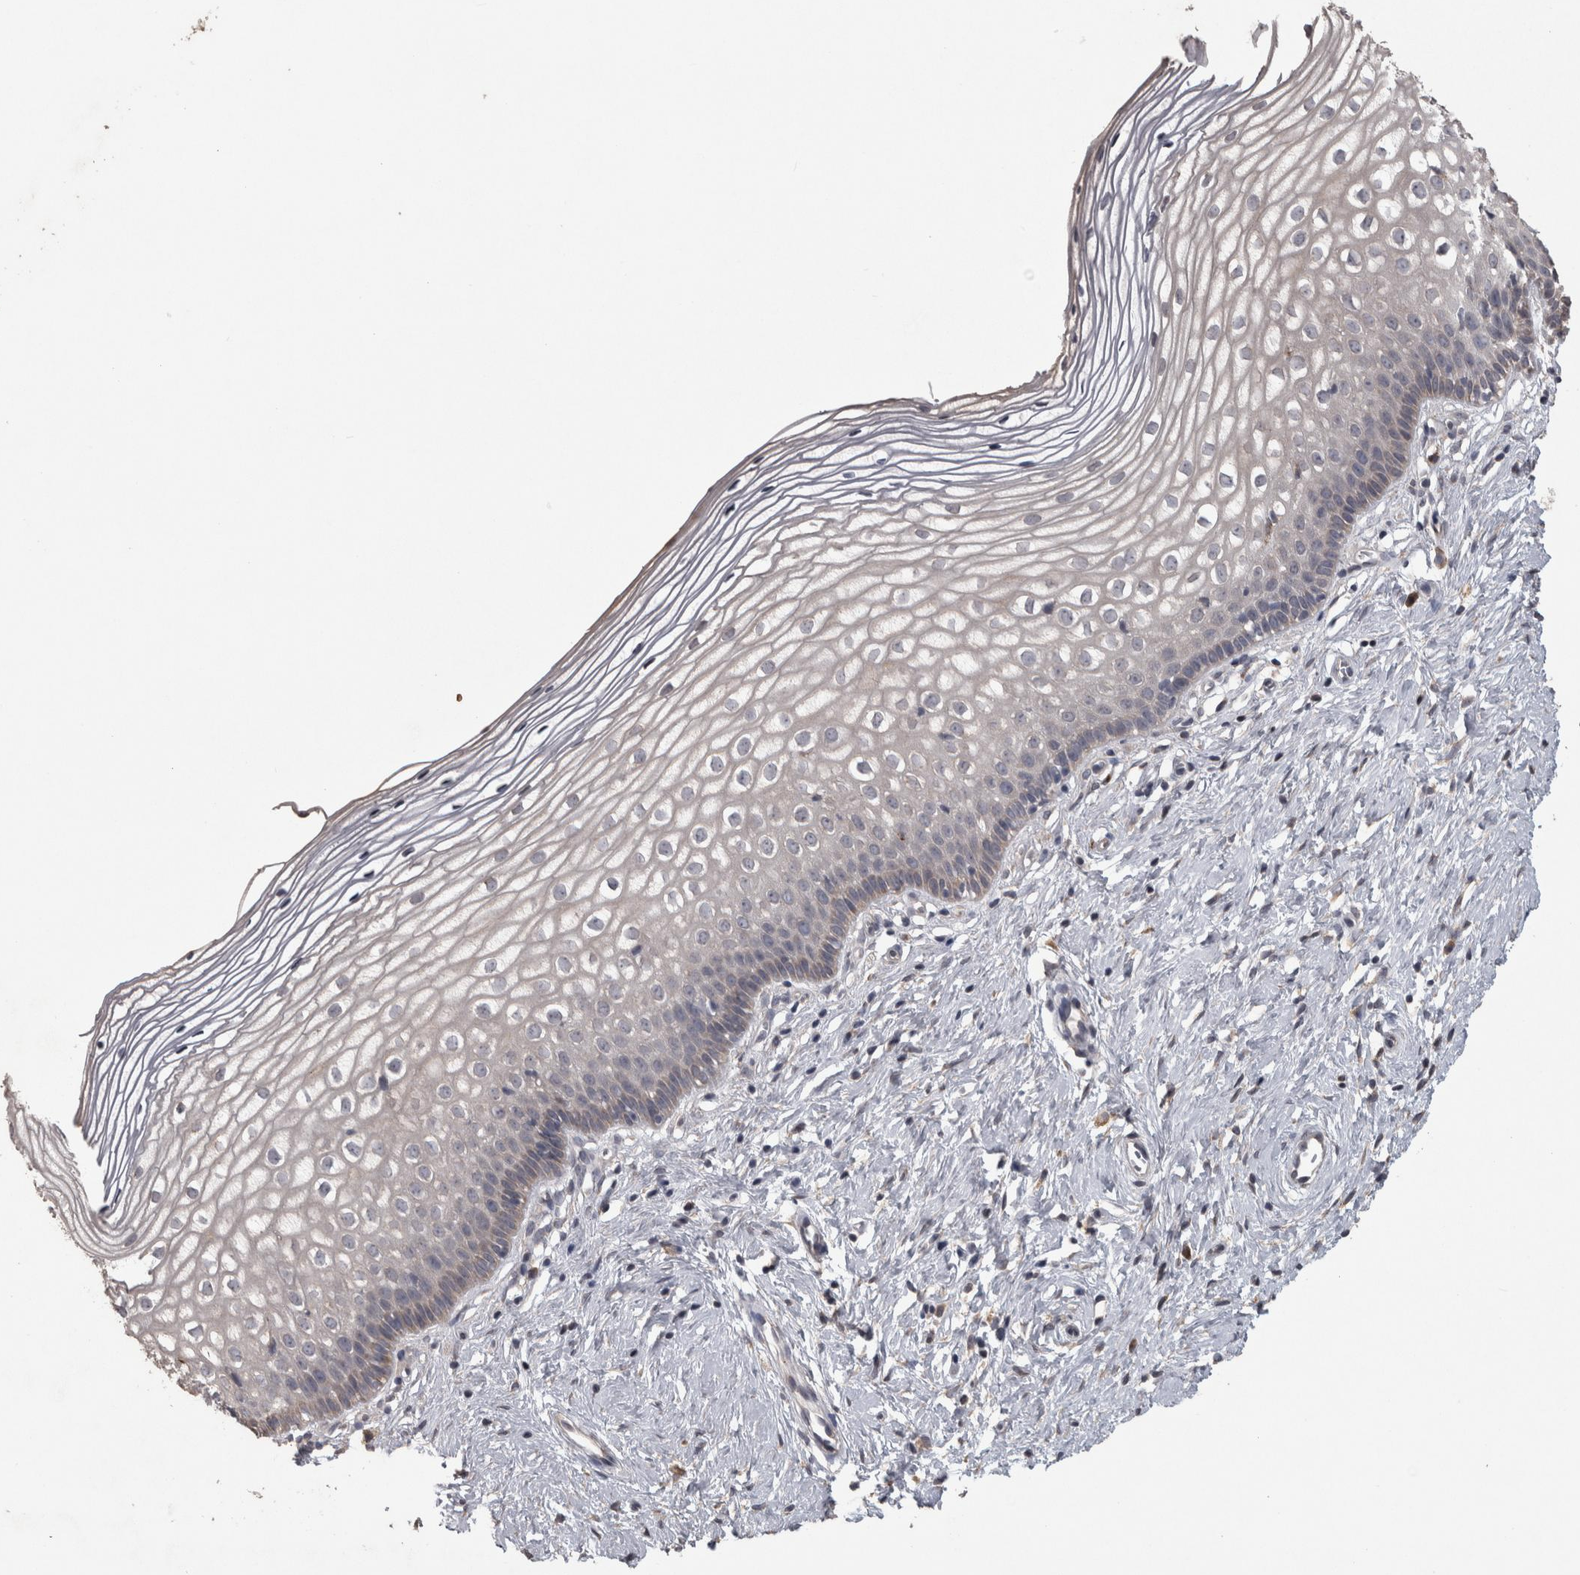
{"staining": {"intensity": "negative", "quantity": "none", "location": "none"}, "tissue": "cervix", "cell_type": "Glandular cells", "image_type": "normal", "snomed": [{"axis": "morphology", "description": "Normal tissue, NOS"}, {"axis": "topography", "description": "Cervix"}], "caption": "IHC image of normal cervix stained for a protein (brown), which displays no expression in glandular cells. (Brightfield microscopy of DAB IHC at high magnification).", "gene": "RAB29", "patient": {"sex": "female", "age": 27}}